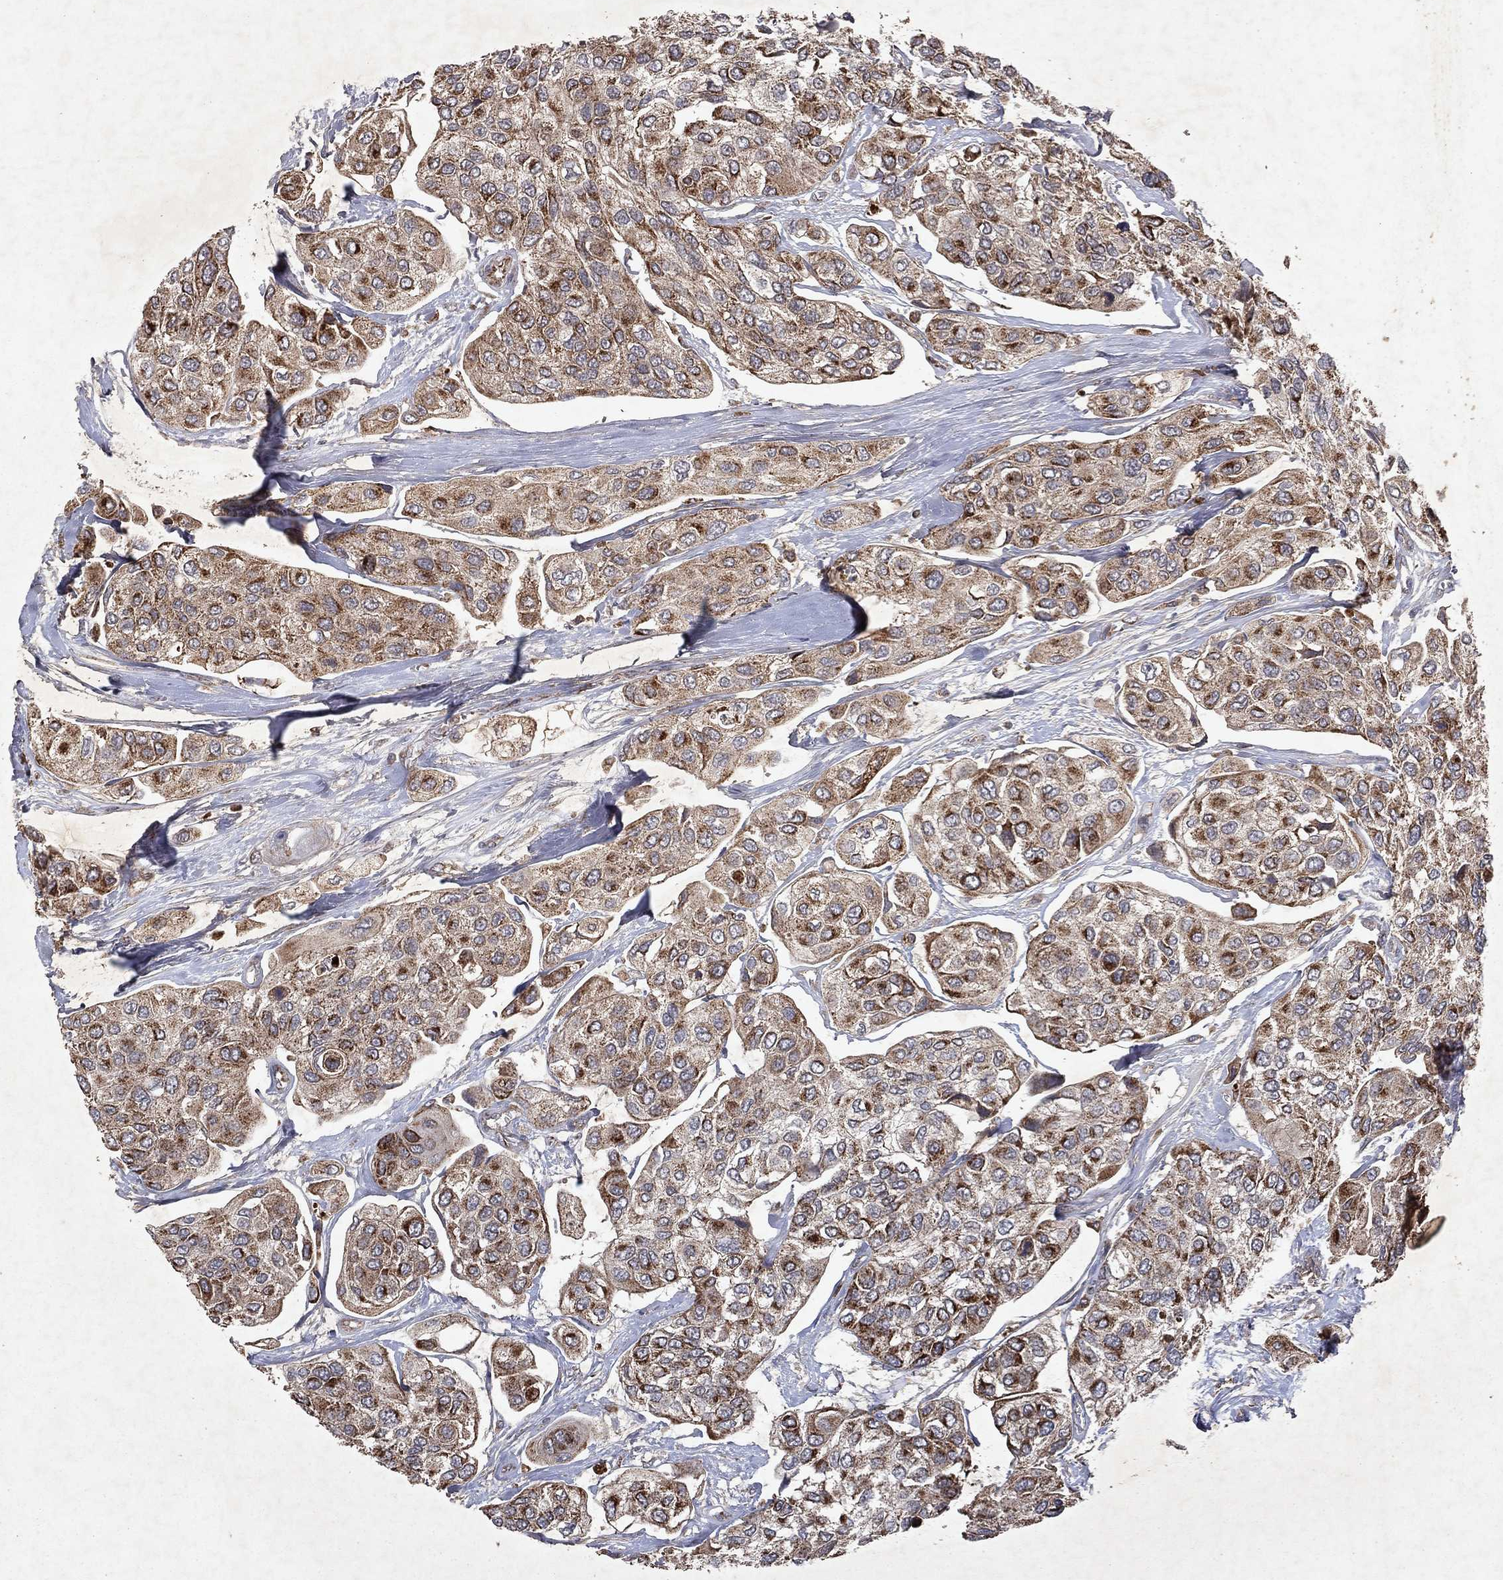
{"staining": {"intensity": "moderate", "quantity": "25%-75%", "location": "cytoplasmic/membranous"}, "tissue": "urothelial cancer", "cell_type": "Tumor cells", "image_type": "cancer", "snomed": [{"axis": "morphology", "description": "Urothelial carcinoma, High grade"}, {"axis": "topography", "description": "Urinary bladder"}], "caption": "Protein staining of high-grade urothelial carcinoma tissue reveals moderate cytoplasmic/membranous positivity in about 25%-75% of tumor cells.", "gene": "PYROXD2", "patient": {"sex": "male", "age": 77}}